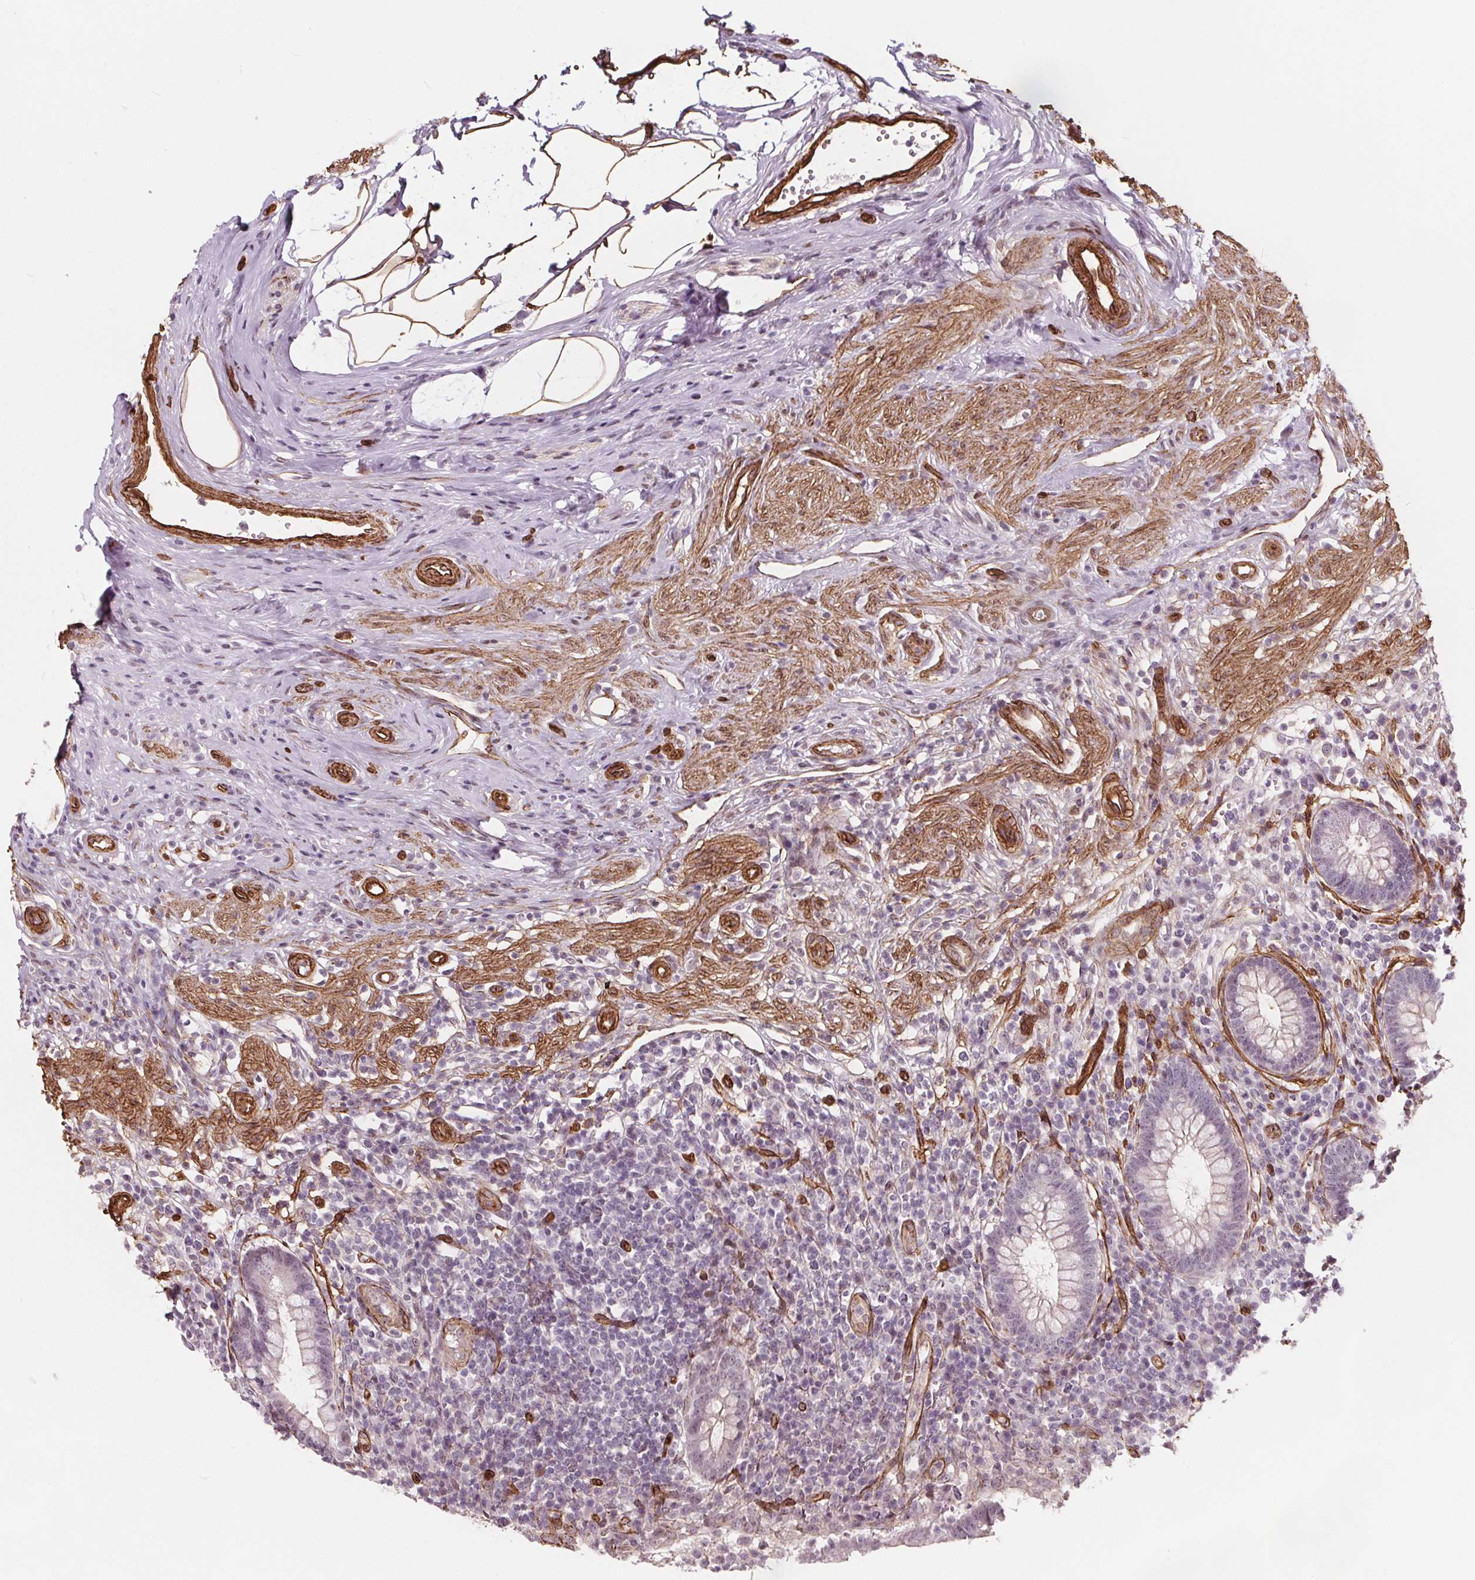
{"staining": {"intensity": "negative", "quantity": "none", "location": "none"}, "tissue": "appendix", "cell_type": "Glandular cells", "image_type": "normal", "snomed": [{"axis": "morphology", "description": "Normal tissue, NOS"}, {"axis": "topography", "description": "Appendix"}], "caption": "IHC photomicrograph of normal appendix: human appendix stained with DAB (3,3'-diaminobenzidine) demonstrates no significant protein staining in glandular cells.", "gene": "HAS1", "patient": {"sex": "female", "age": 56}}